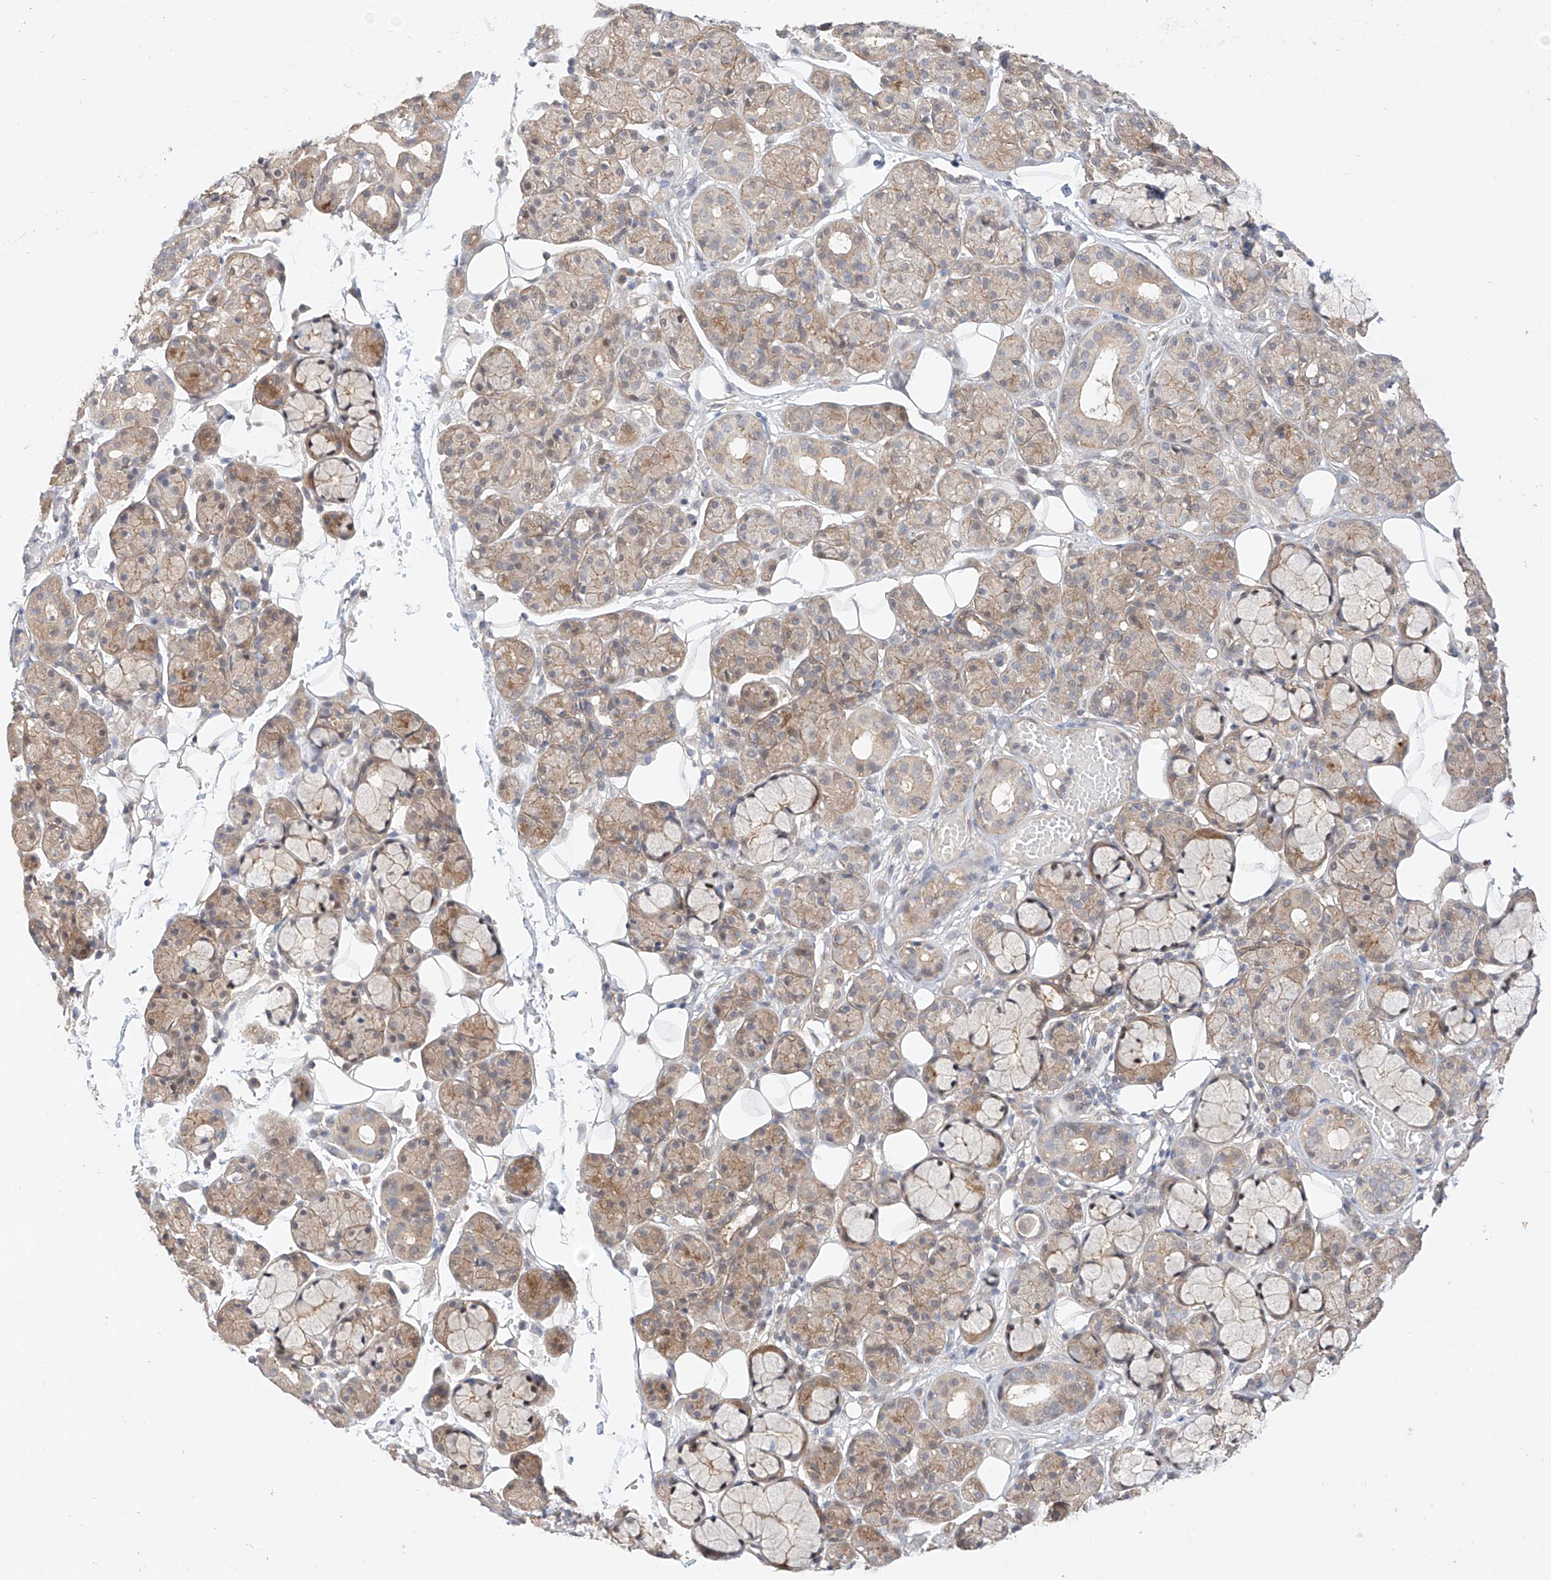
{"staining": {"intensity": "weak", "quantity": "25%-75%", "location": "cytoplasmic/membranous"}, "tissue": "salivary gland", "cell_type": "Glandular cells", "image_type": "normal", "snomed": [{"axis": "morphology", "description": "Normal tissue, NOS"}, {"axis": "topography", "description": "Salivary gland"}], "caption": "Approximately 25%-75% of glandular cells in unremarkable salivary gland reveal weak cytoplasmic/membranous protein expression as visualized by brown immunohistochemical staining.", "gene": "TSR2", "patient": {"sex": "male", "age": 63}}